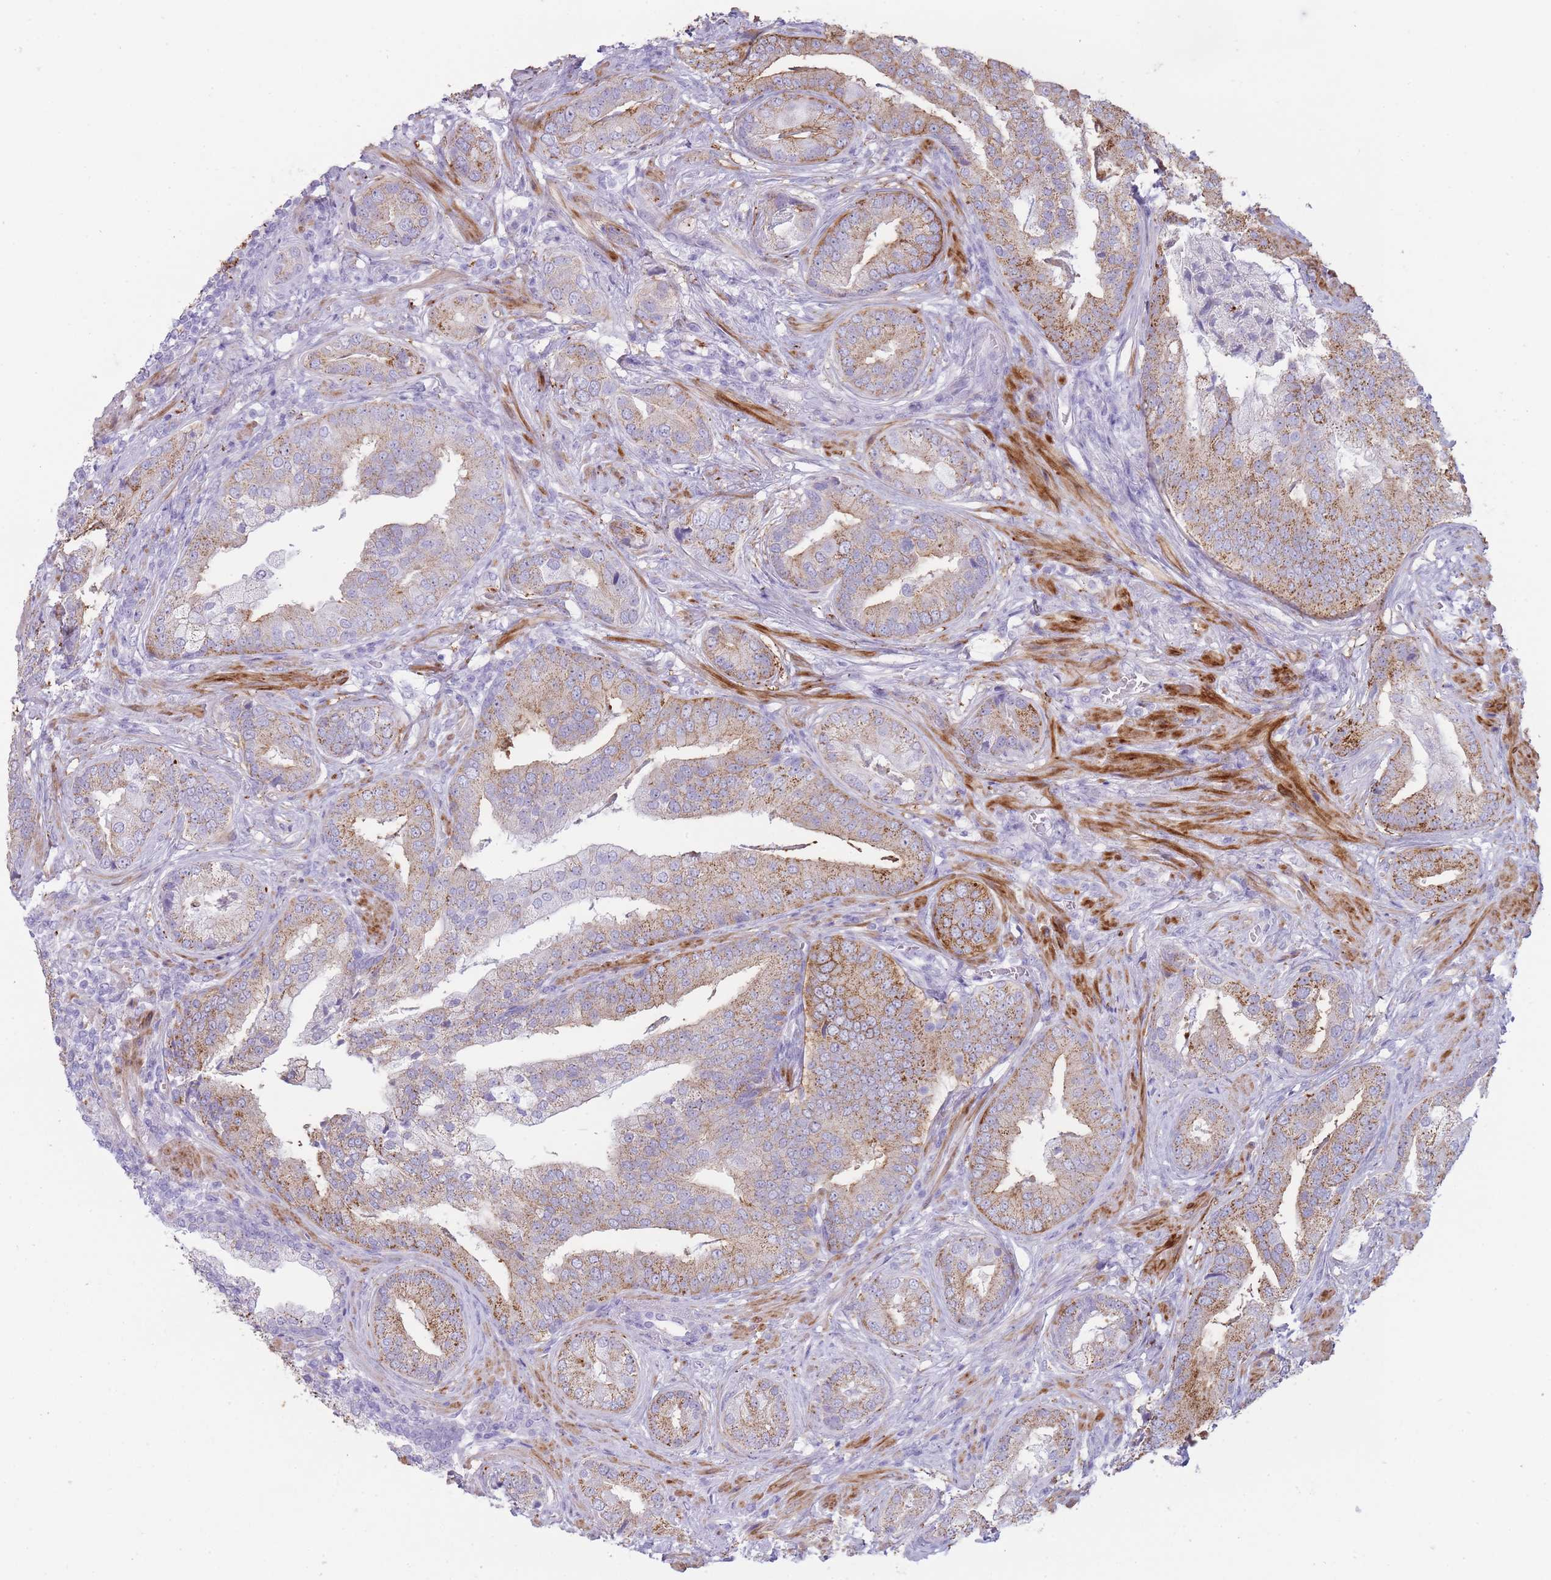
{"staining": {"intensity": "moderate", "quantity": ">75%", "location": "cytoplasmic/membranous"}, "tissue": "prostate cancer", "cell_type": "Tumor cells", "image_type": "cancer", "snomed": [{"axis": "morphology", "description": "Adenocarcinoma, High grade"}, {"axis": "topography", "description": "Prostate"}], "caption": "The micrograph displays staining of prostate cancer, revealing moderate cytoplasmic/membranous protein staining (brown color) within tumor cells. The protein is stained brown, and the nuclei are stained in blue (DAB (3,3'-diaminobenzidine) IHC with brightfield microscopy, high magnification).", "gene": "UTP14A", "patient": {"sex": "male", "age": 55}}